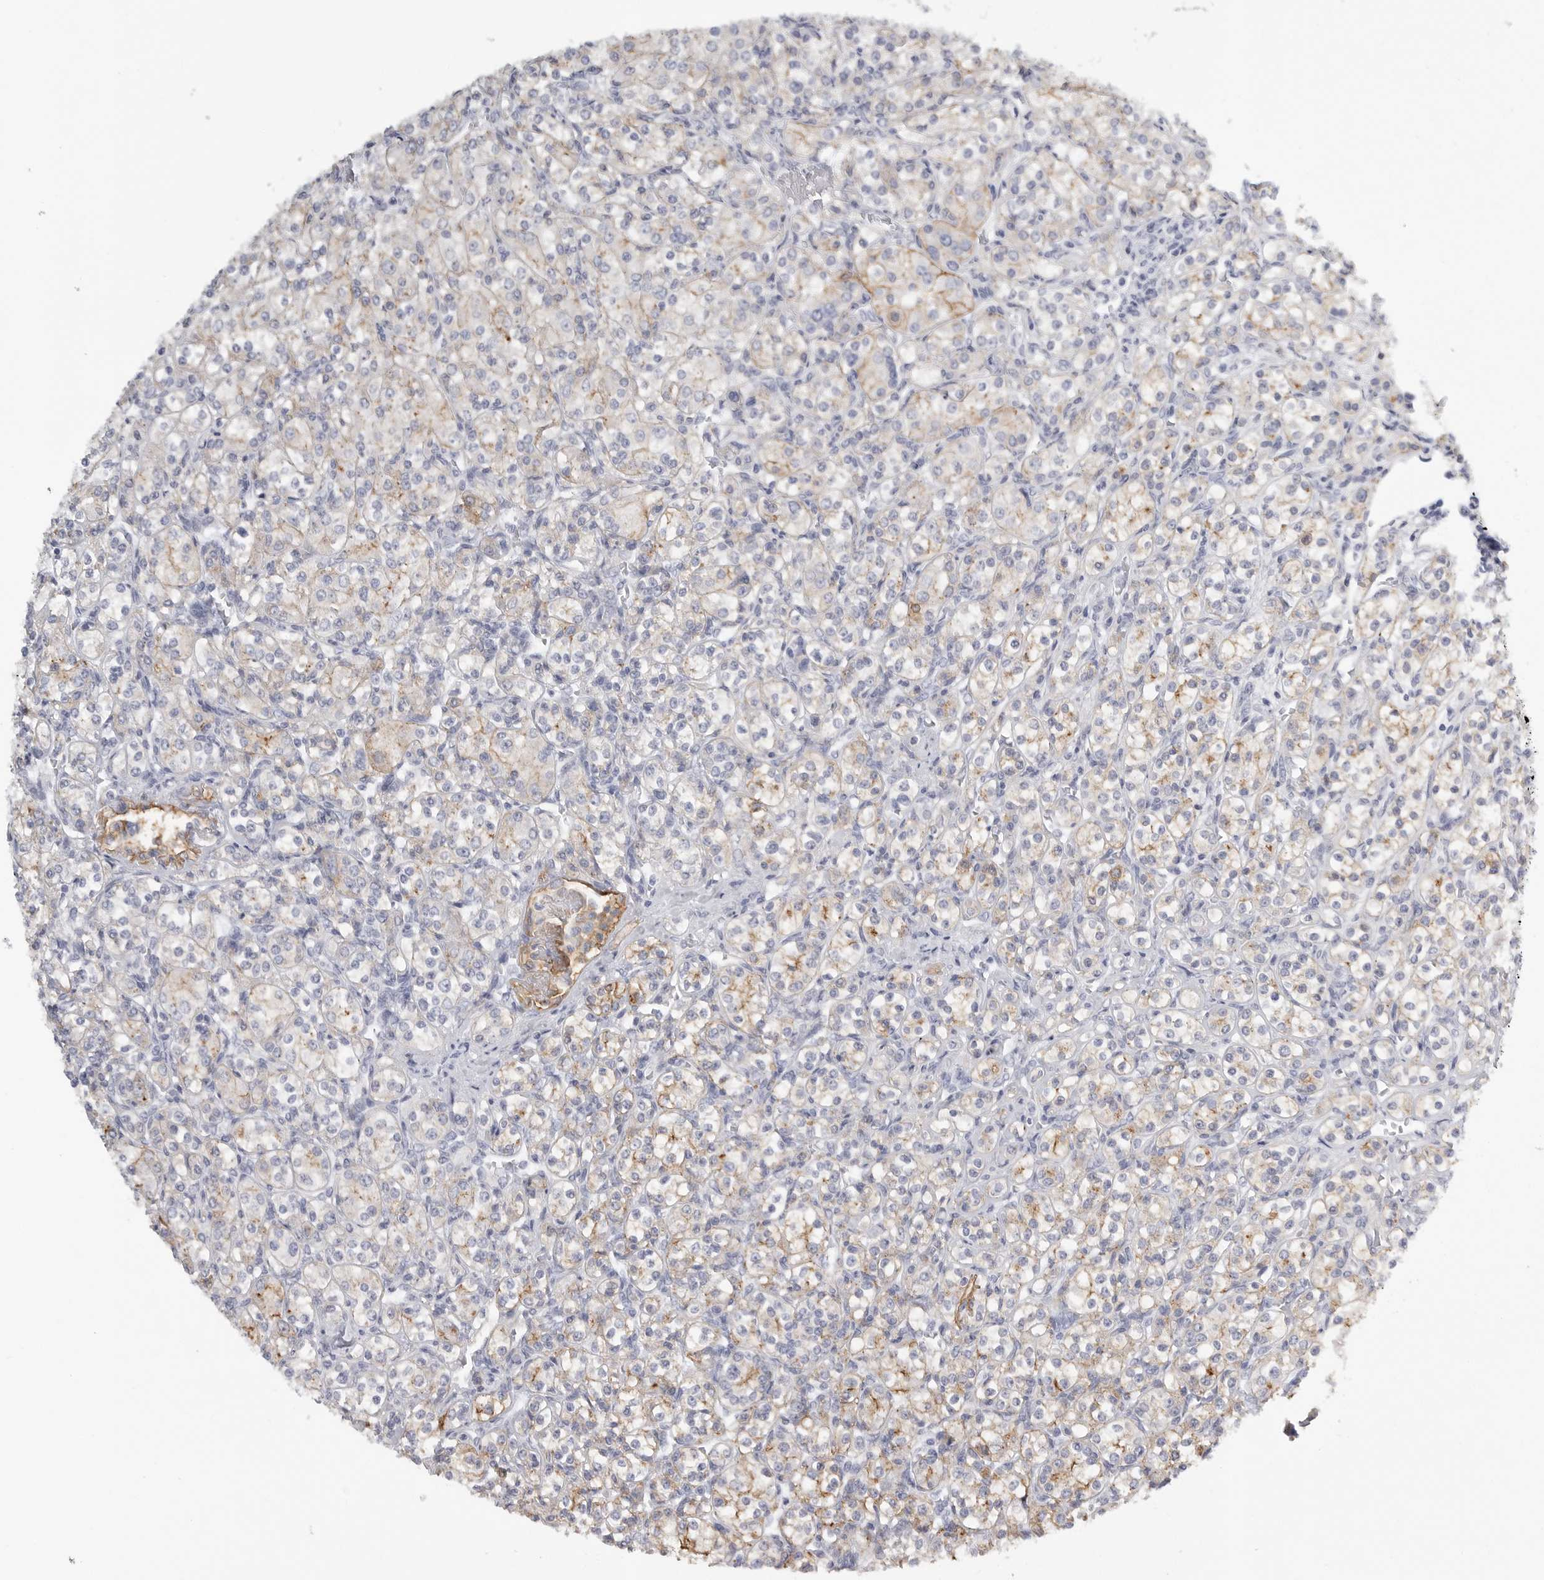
{"staining": {"intensity": "weak", "quantity": ">75%", "location": "cytoplasmic/membranous"}, "tissue": "renal cancer", "cell_type": "Tumor cells", "image_type": "cancer", "snomed": [{"axis": "morphology", "description": "Adenocarcinoma, NOS"}, {"axis": "topography", "description": "Kidney"}], "caption": "Protein expression by IHC reveals weak cytoplasmic/membranous staining in approximately >75% of tumor cells in renal adenocarcinoma.", "gene": "TNR", "patient": {"sex": "male", "age": 77}}